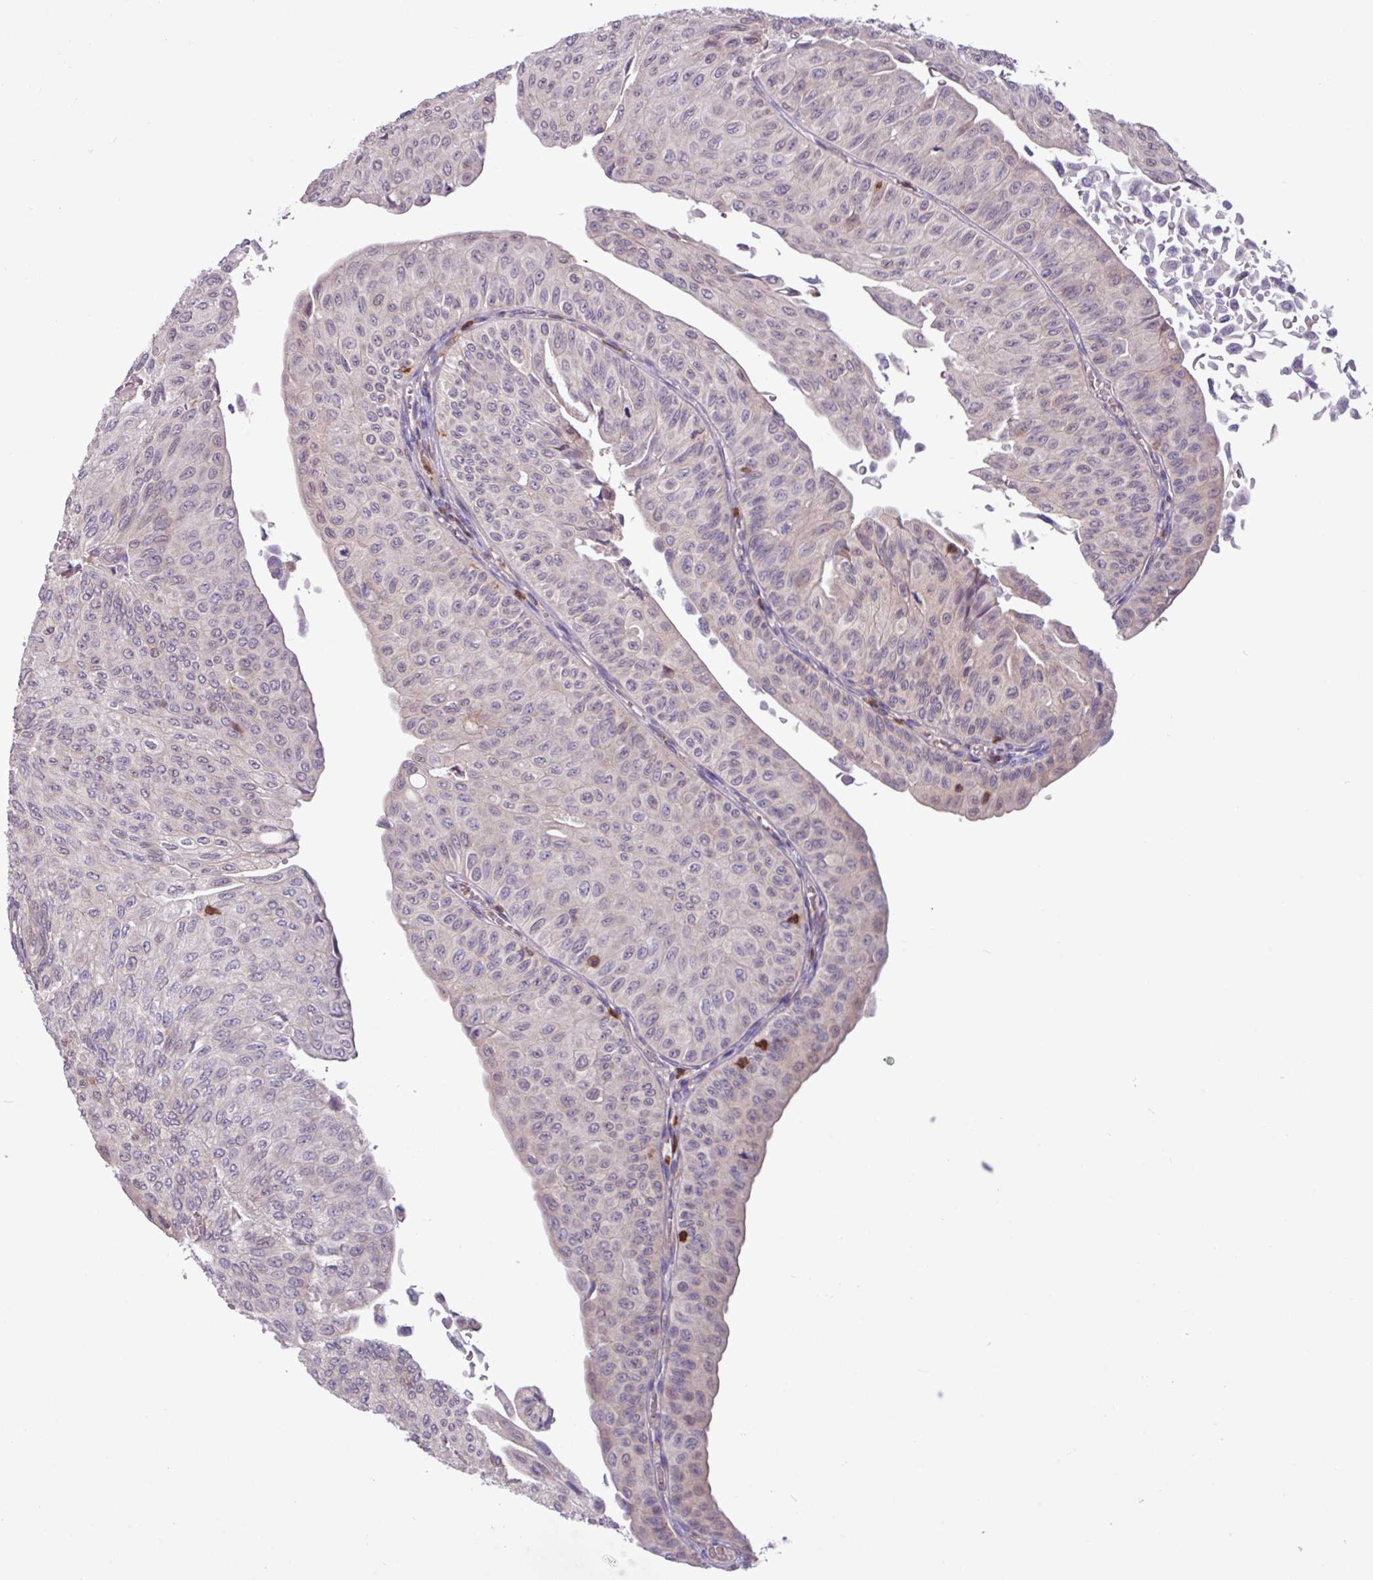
{"staining": {"intensity": "negative", "quantity": "none", "location": "none"}, "tissue": "urothelial cancer", "cell_type": "Tumor cells", "image_type": "cancer", "snomed": [{"axis": "morphology", "description": "Urothelial carcinoma, NOS"}, {"axis": "topography", "description": "Urinary bladder"}], "caption": "Protein analysis of transitional cell carcinoma exhibits no significant staining in tumor cells.", "gene": "SEC61G", "patient": {"sex": "male", "age": 59}}